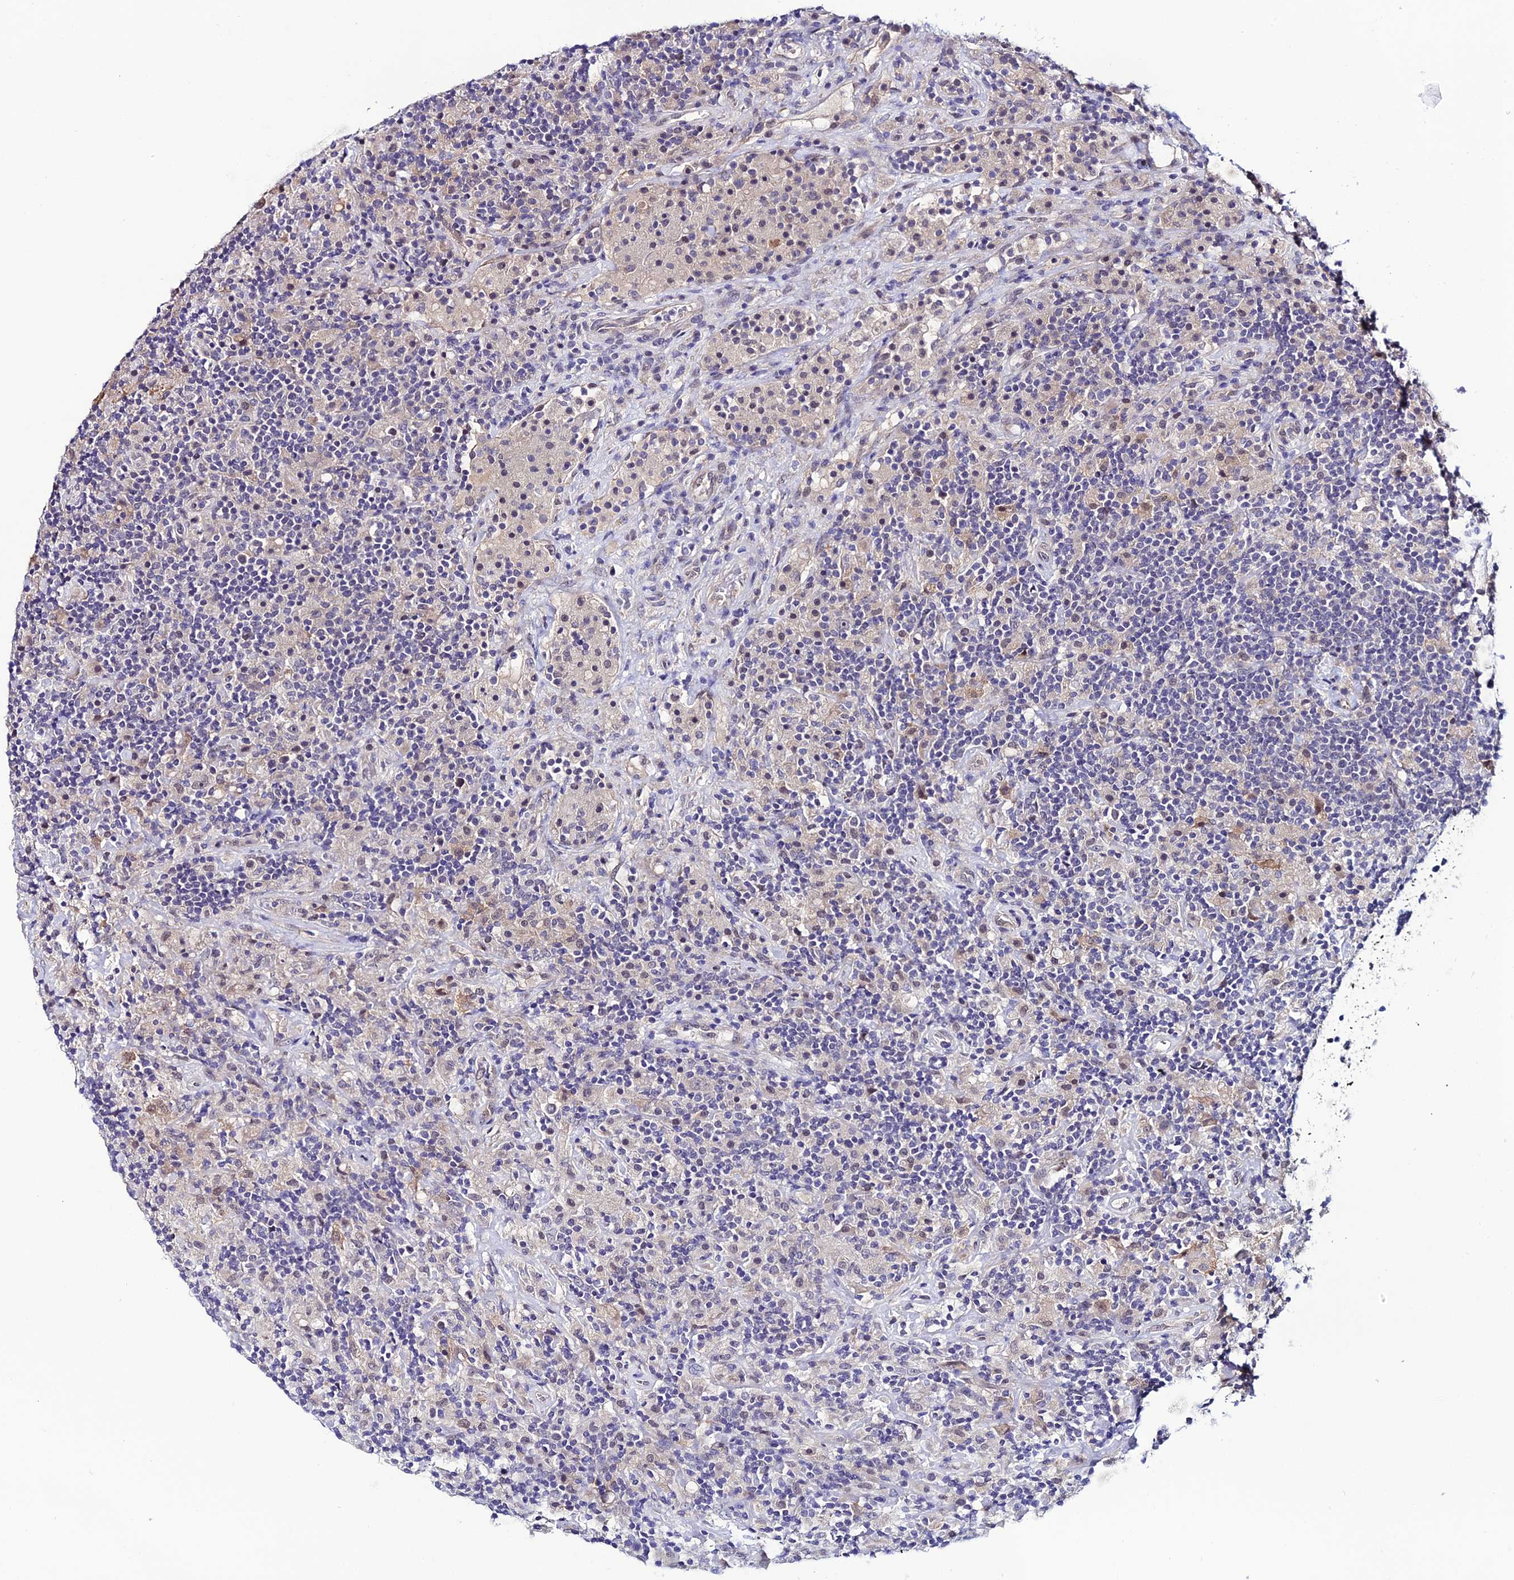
{"staining": {"intensity": "negative", "quantity": "none", "location": "none"}, "tissue": "lymphoma", "cell_type": "Tumor cells", "image_type": "cancer", "snomed": [{"axis": "morphology", "description": "Hodgkin's disease, NOS"}, {"axis": "topography", "description": "Lymph node"}], "caption": "The micrograph displays no significant staining in tumor cells of lymphoma.", "gene": "FZD8", "patient": {"sex": "male", "age": 70}}